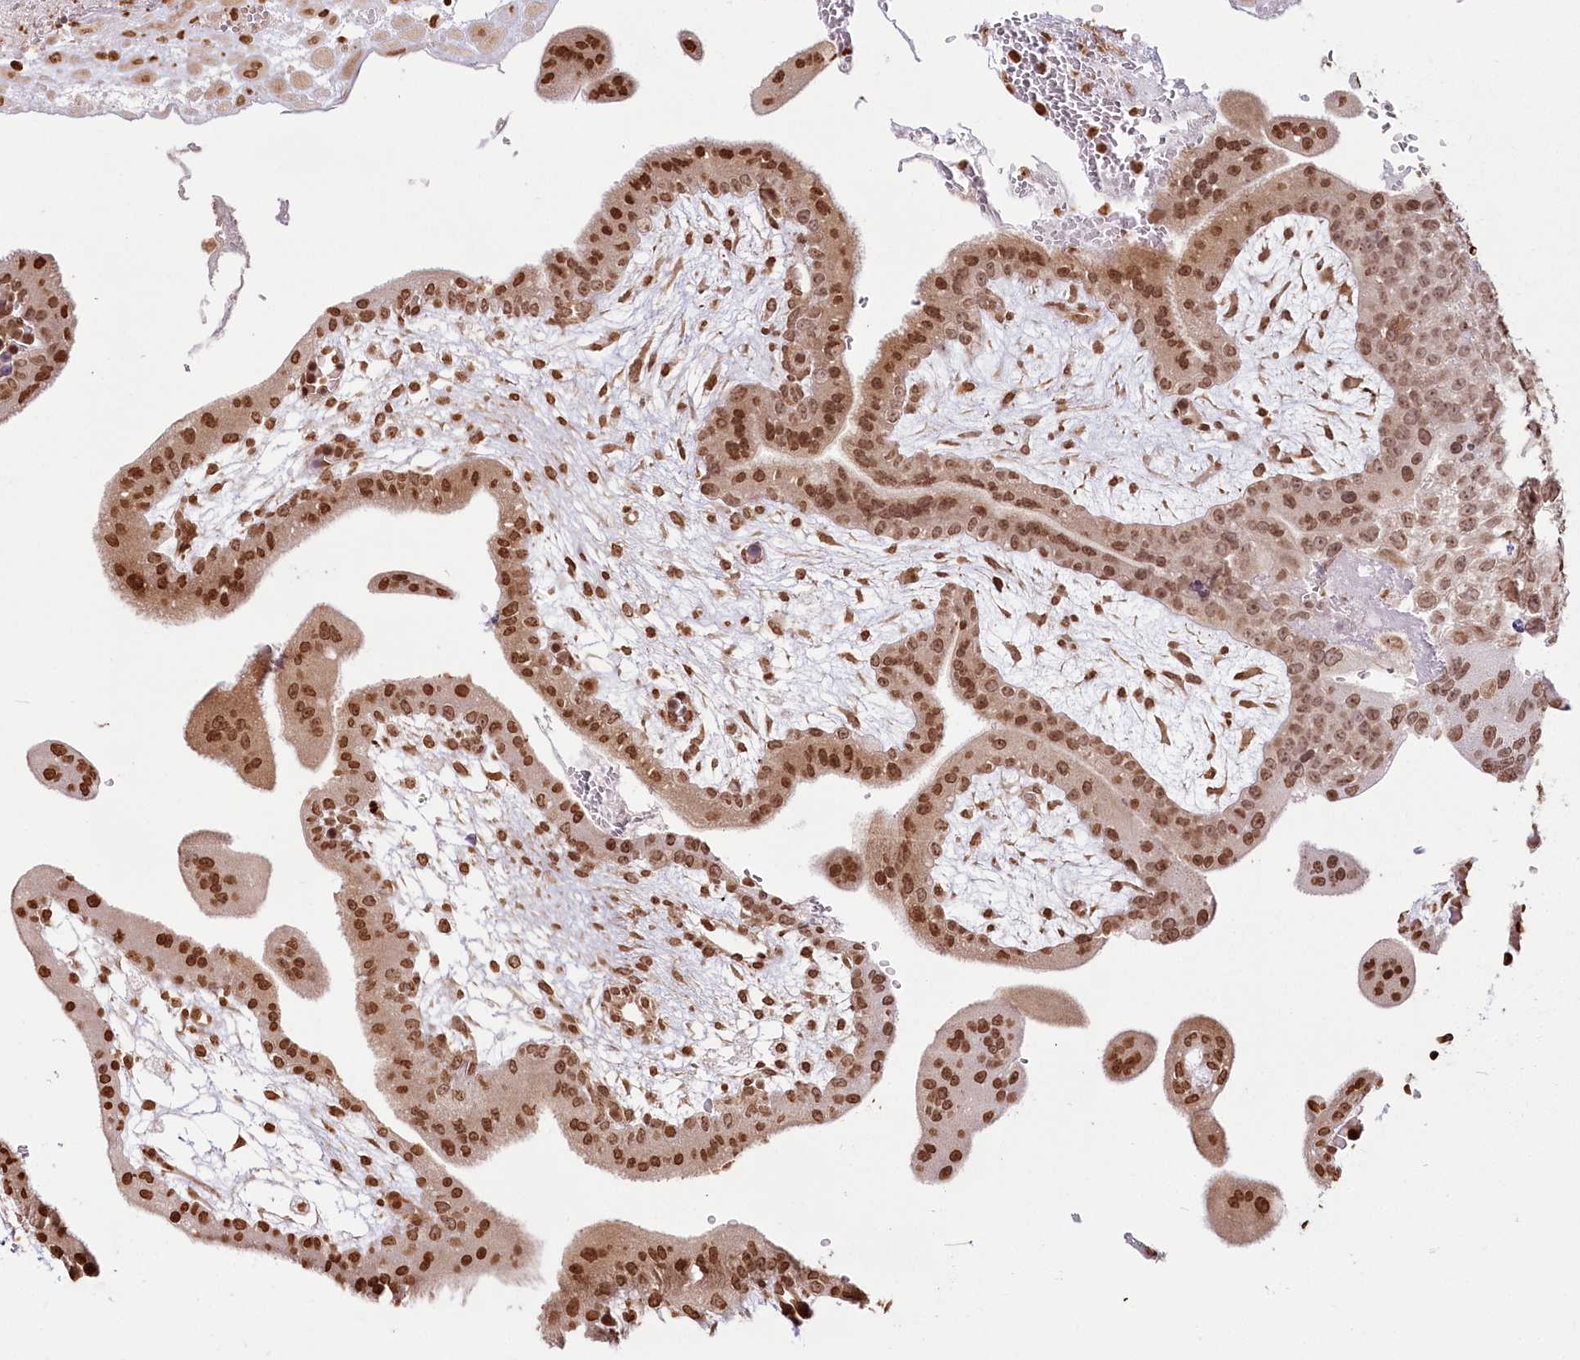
{"staining": {"intensity": "moderate", "quantity": ">75%", "location": "nuclear"}, "tissue": "placenta", "cell_type": "Trophoblastic cells", "image_type": "normal", "snomed": [{"axis": "morphology", "description": "Normal tissue, NOS"}, {"axis": "topography", "description": "Placenta"}], "caption": "Moderate nuclear positivity is present in about >75% of trophoblastic cells in benign placenta.", "gene": "FAM13A", "patient": {"sex": "female", "age": 35}}